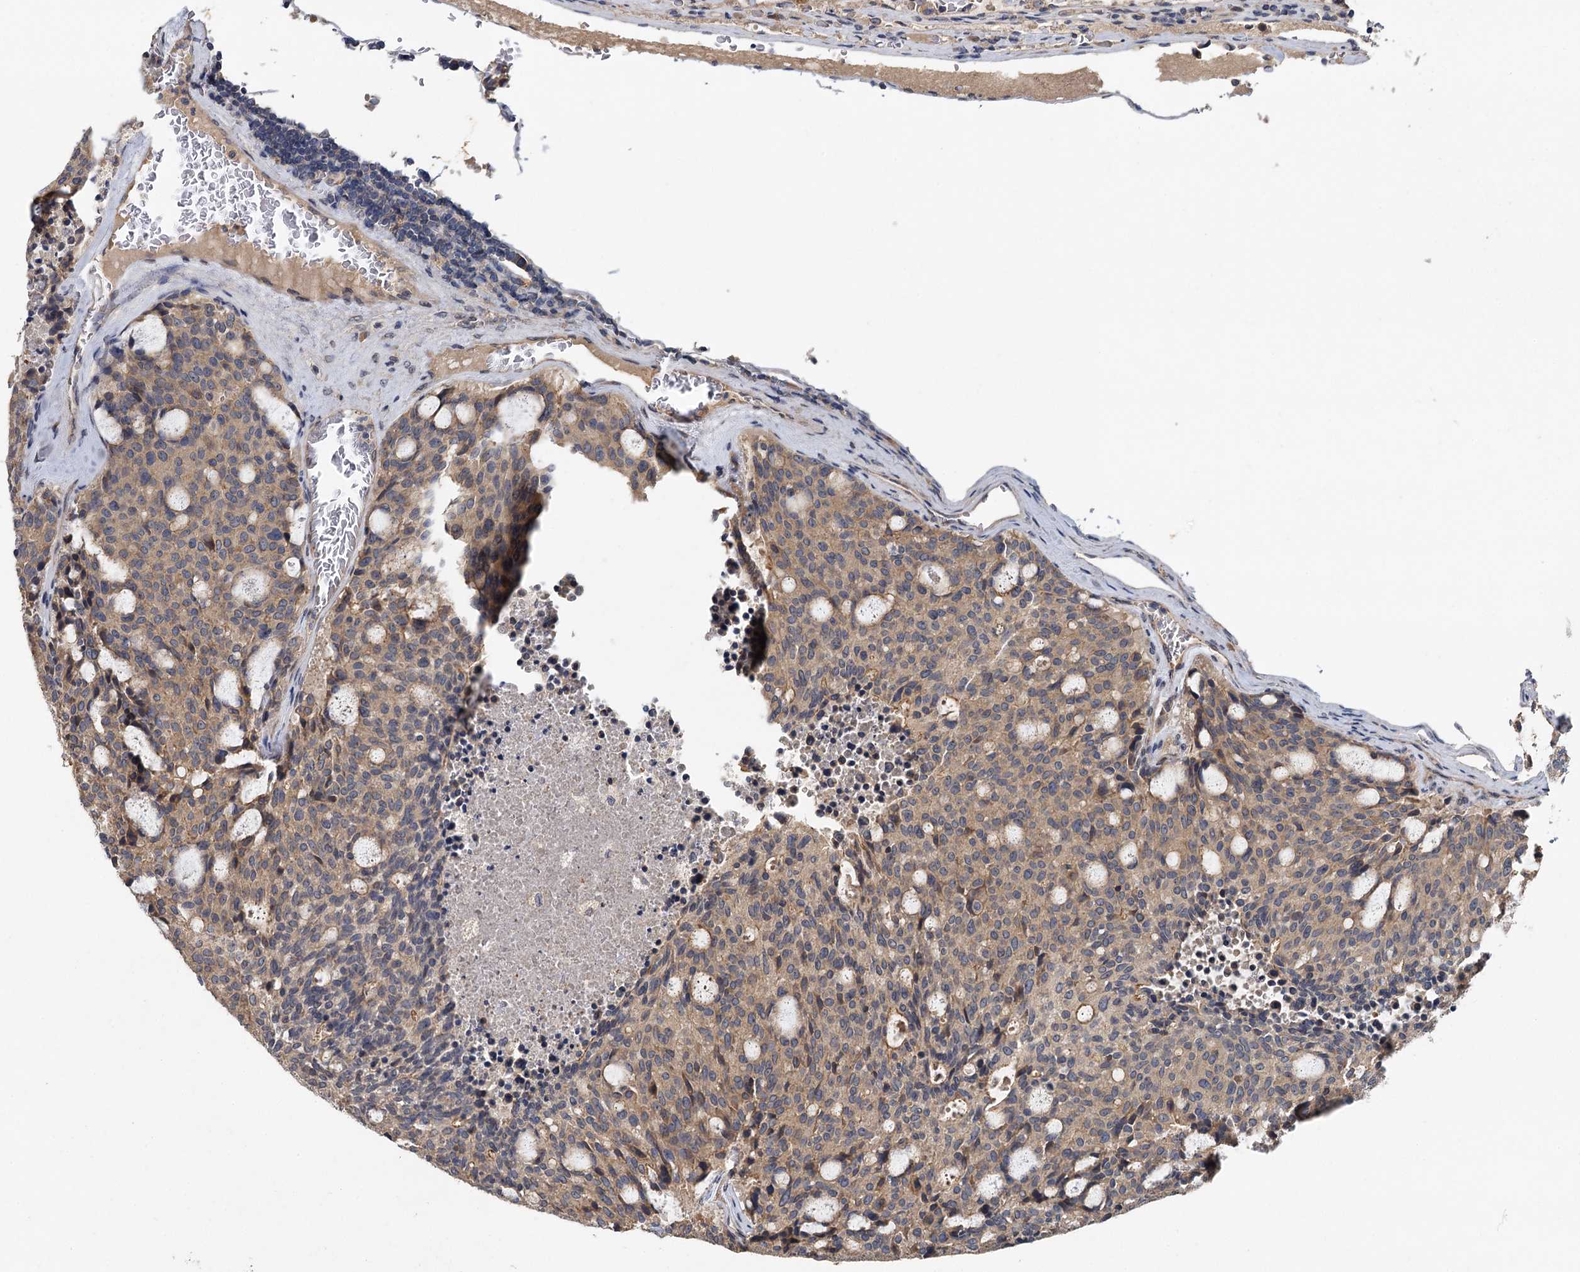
{"staining": {"intensity": "weak", "quantity": ">75%", "location": "cytoplasmic/membranous"}, "tissue": "carcinoid", "cell_type": "Tumor cells", "image_type": "cancer", "snomed": [{"axis": "morphology", "description": "Carcinoid, malignant, NOS"}, {"axis": "topography", "description": "Pancreas"}], "caption": "This is a histology image of immunohistochemistry staining of carcinoid, which shows weak positivity in the cytoplasmic/membranous of tumor cells.", "gene": "ZNF324", "patient": {"sex": "female", "age": 54}}